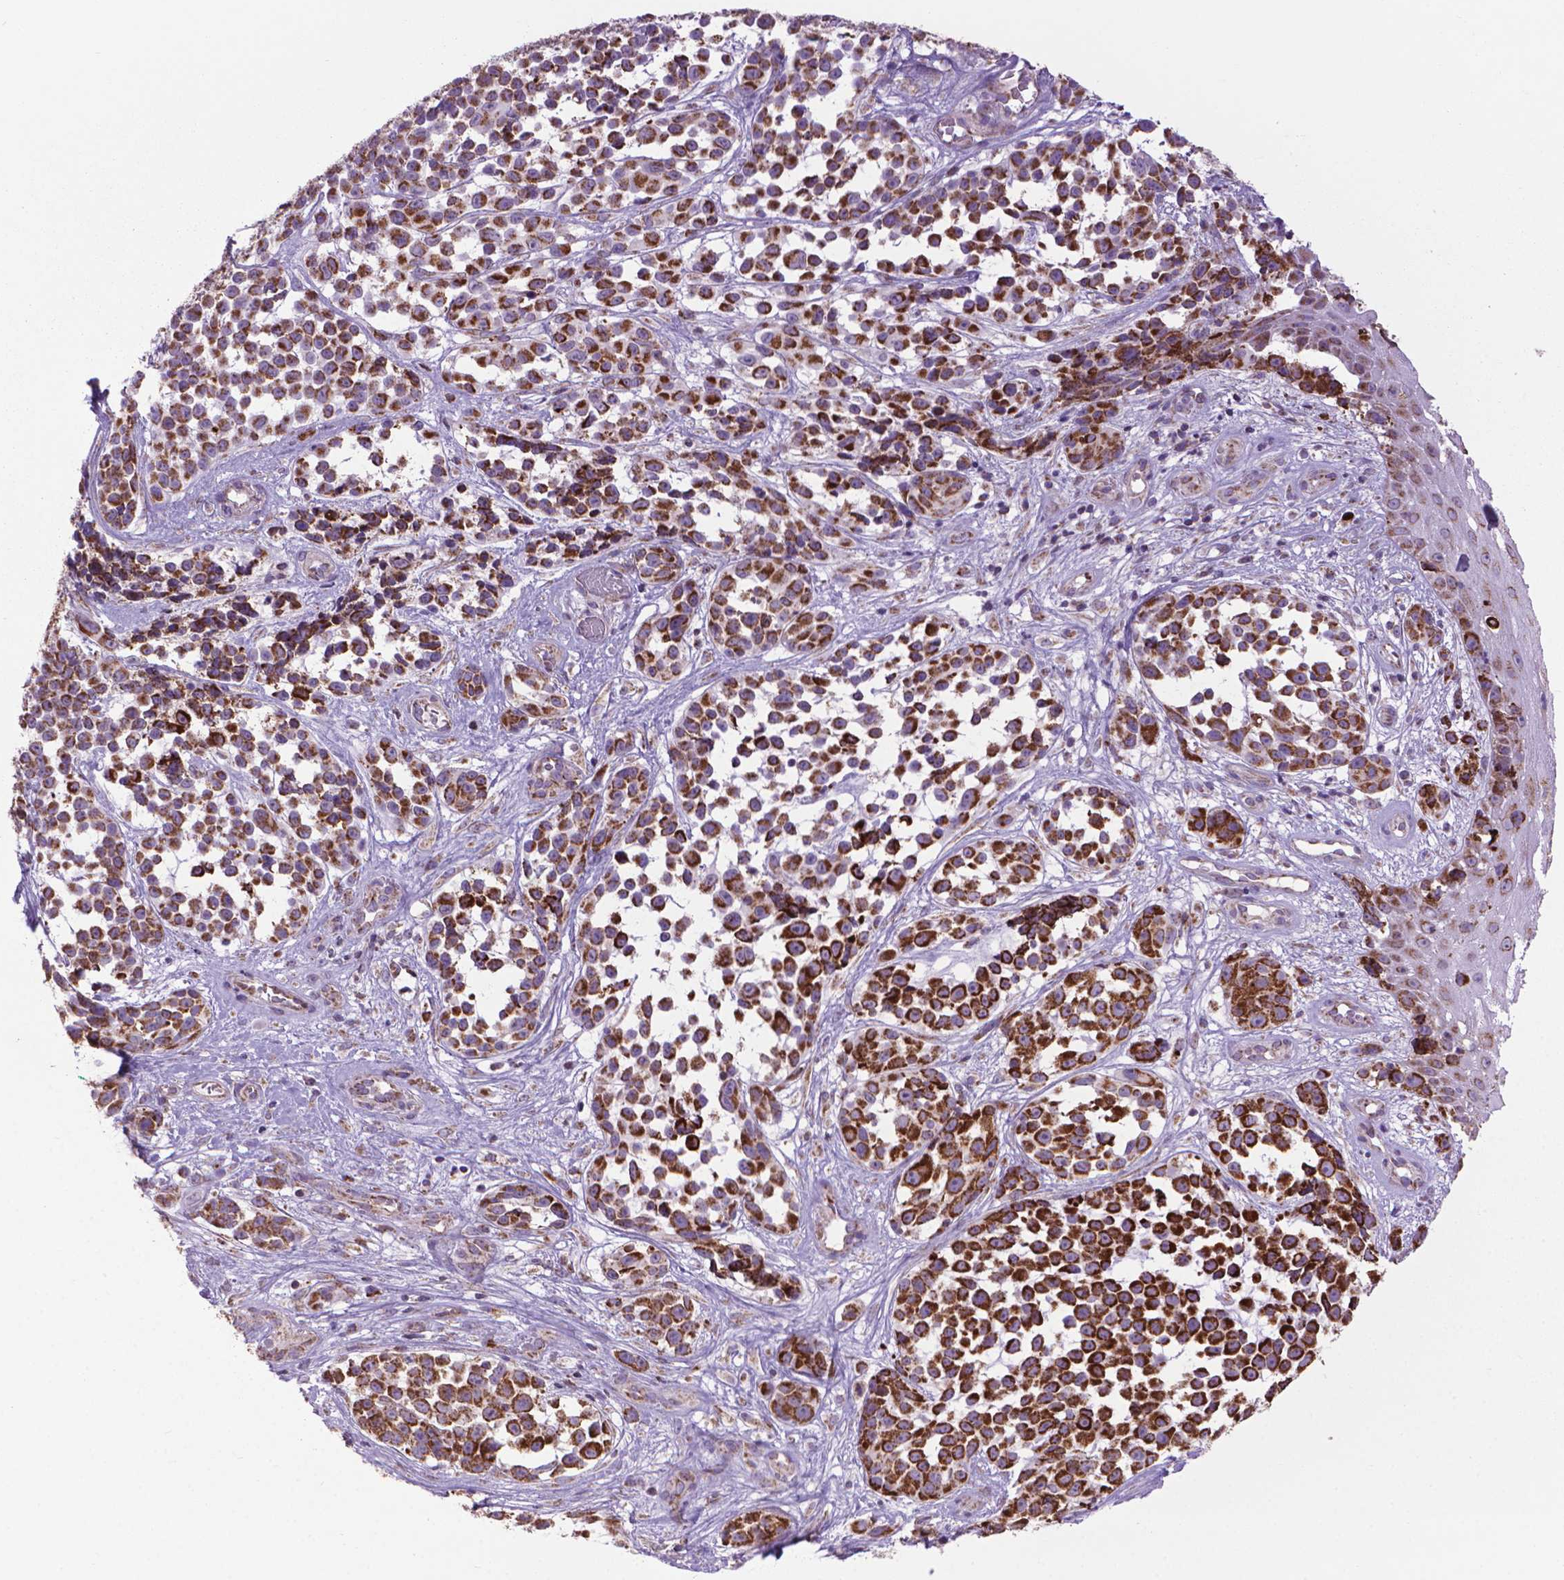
{"staining": {"intensity": "strong", "quantity": ">75%", "location": "cytoplasmic/membranous"}, "tissue": "melanoma", "cell_type": "Tumor cells", "image_type": "cancer", "snomed": [{"axis": "morphology", "description": "Malignant melanoma, NOS"}, {"axis": "topography", "description": "Skin"}], "caption": "There is high levels of strong cytoplasmic/membranous staining in tumor cells of malignant melanoma, as demonstrated by immunohistochemical staining (brown color).", "gene": "VDAC1", "patient": {"sex": "female", "age": 88}}